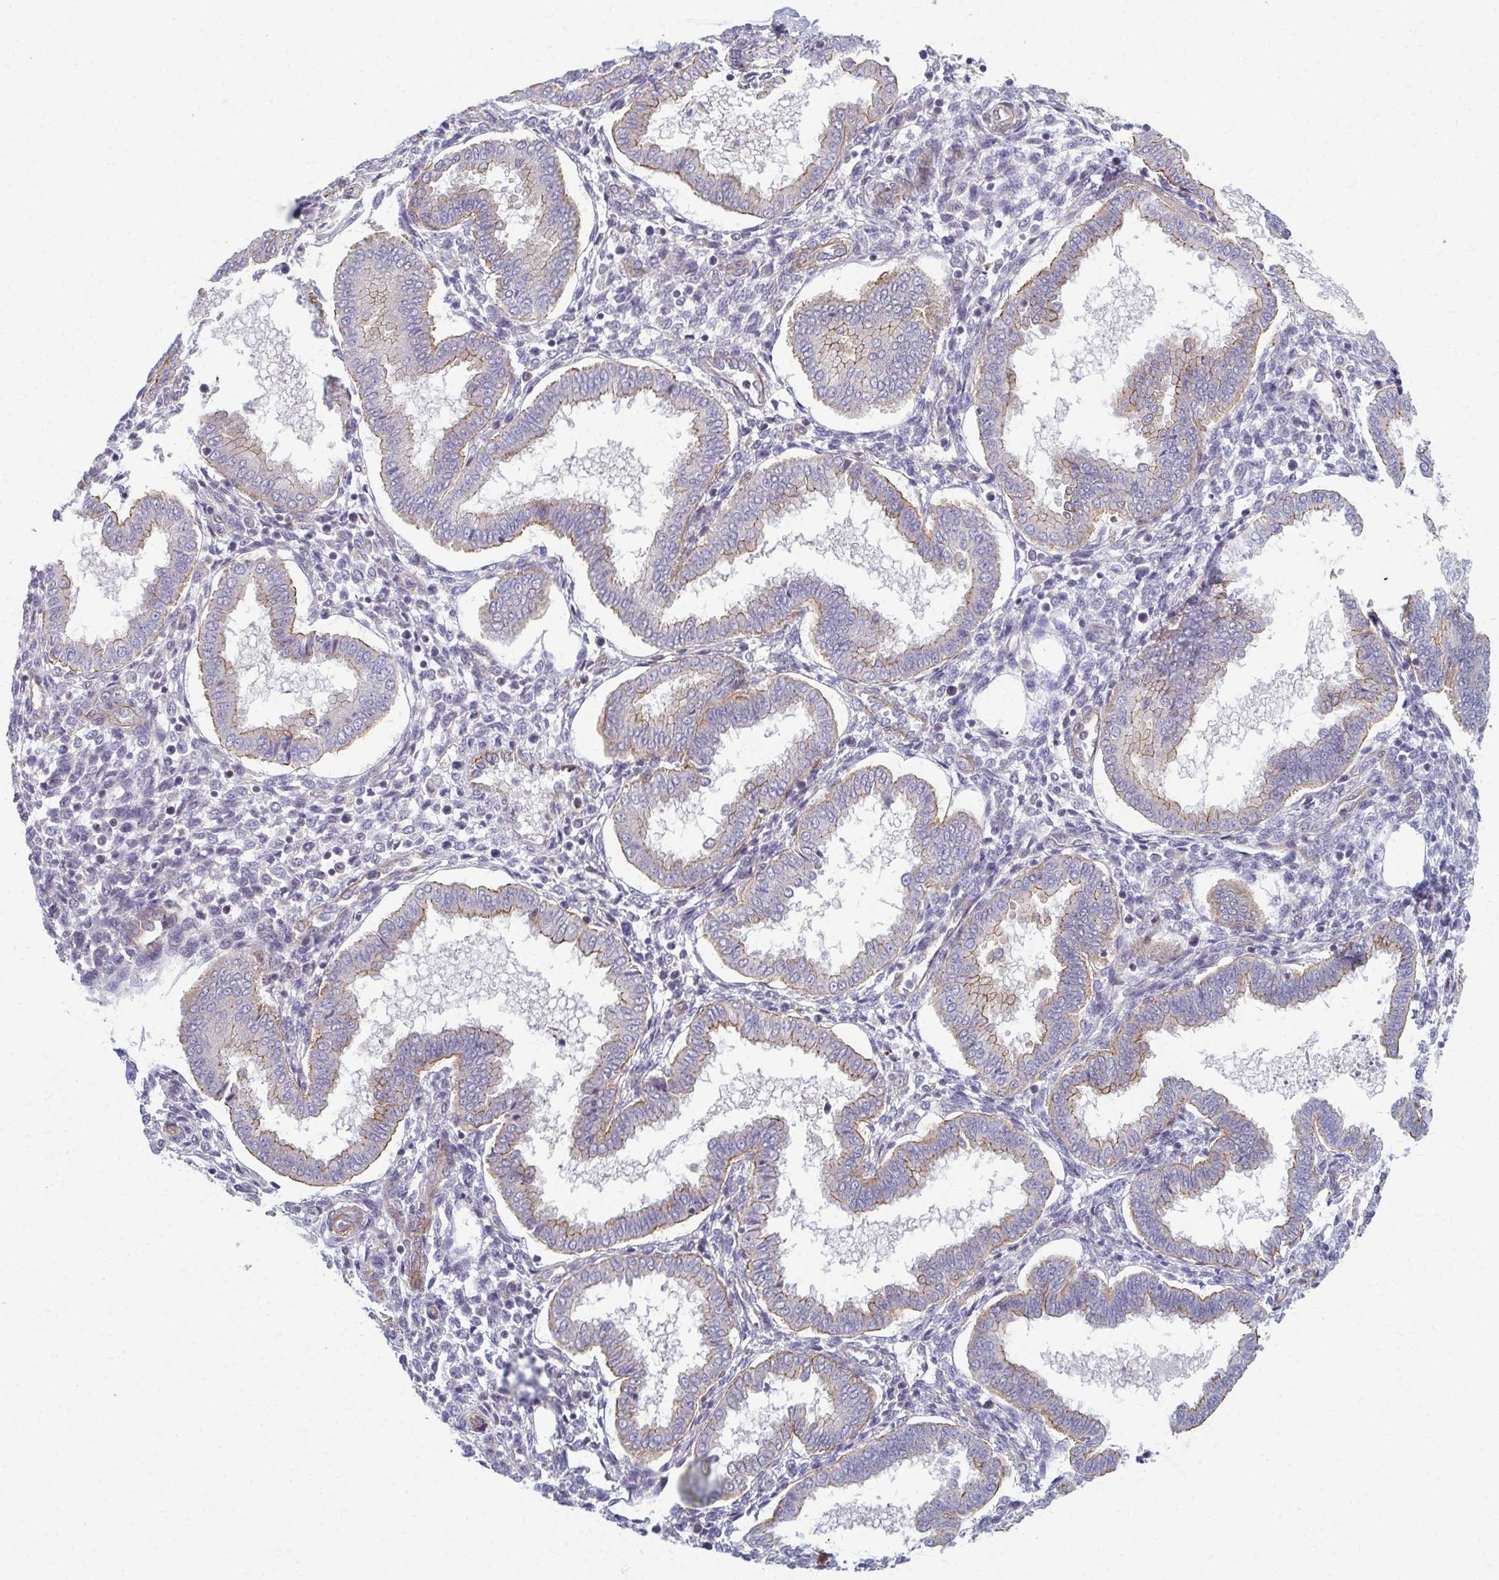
{"staining": {"intensity": "negative", "quantity": "none", "location": "none"}, "tissue": "endometrium", "cell_type": "Cells in endometrial stroma", "image_type": "normal", "snomed": [{"axis": "morphology", "description": "Normal tissue, NOS"}, {"axis": "topography", "description": "Endometrium"}], "caption": "The photomicrograph reveals no staining of cells in endometrial stroma in unremarkable endometrium. Nuclei are stained in blue.", "gene": "EID2B", "patient": {"sex": "female", "age": 24}}